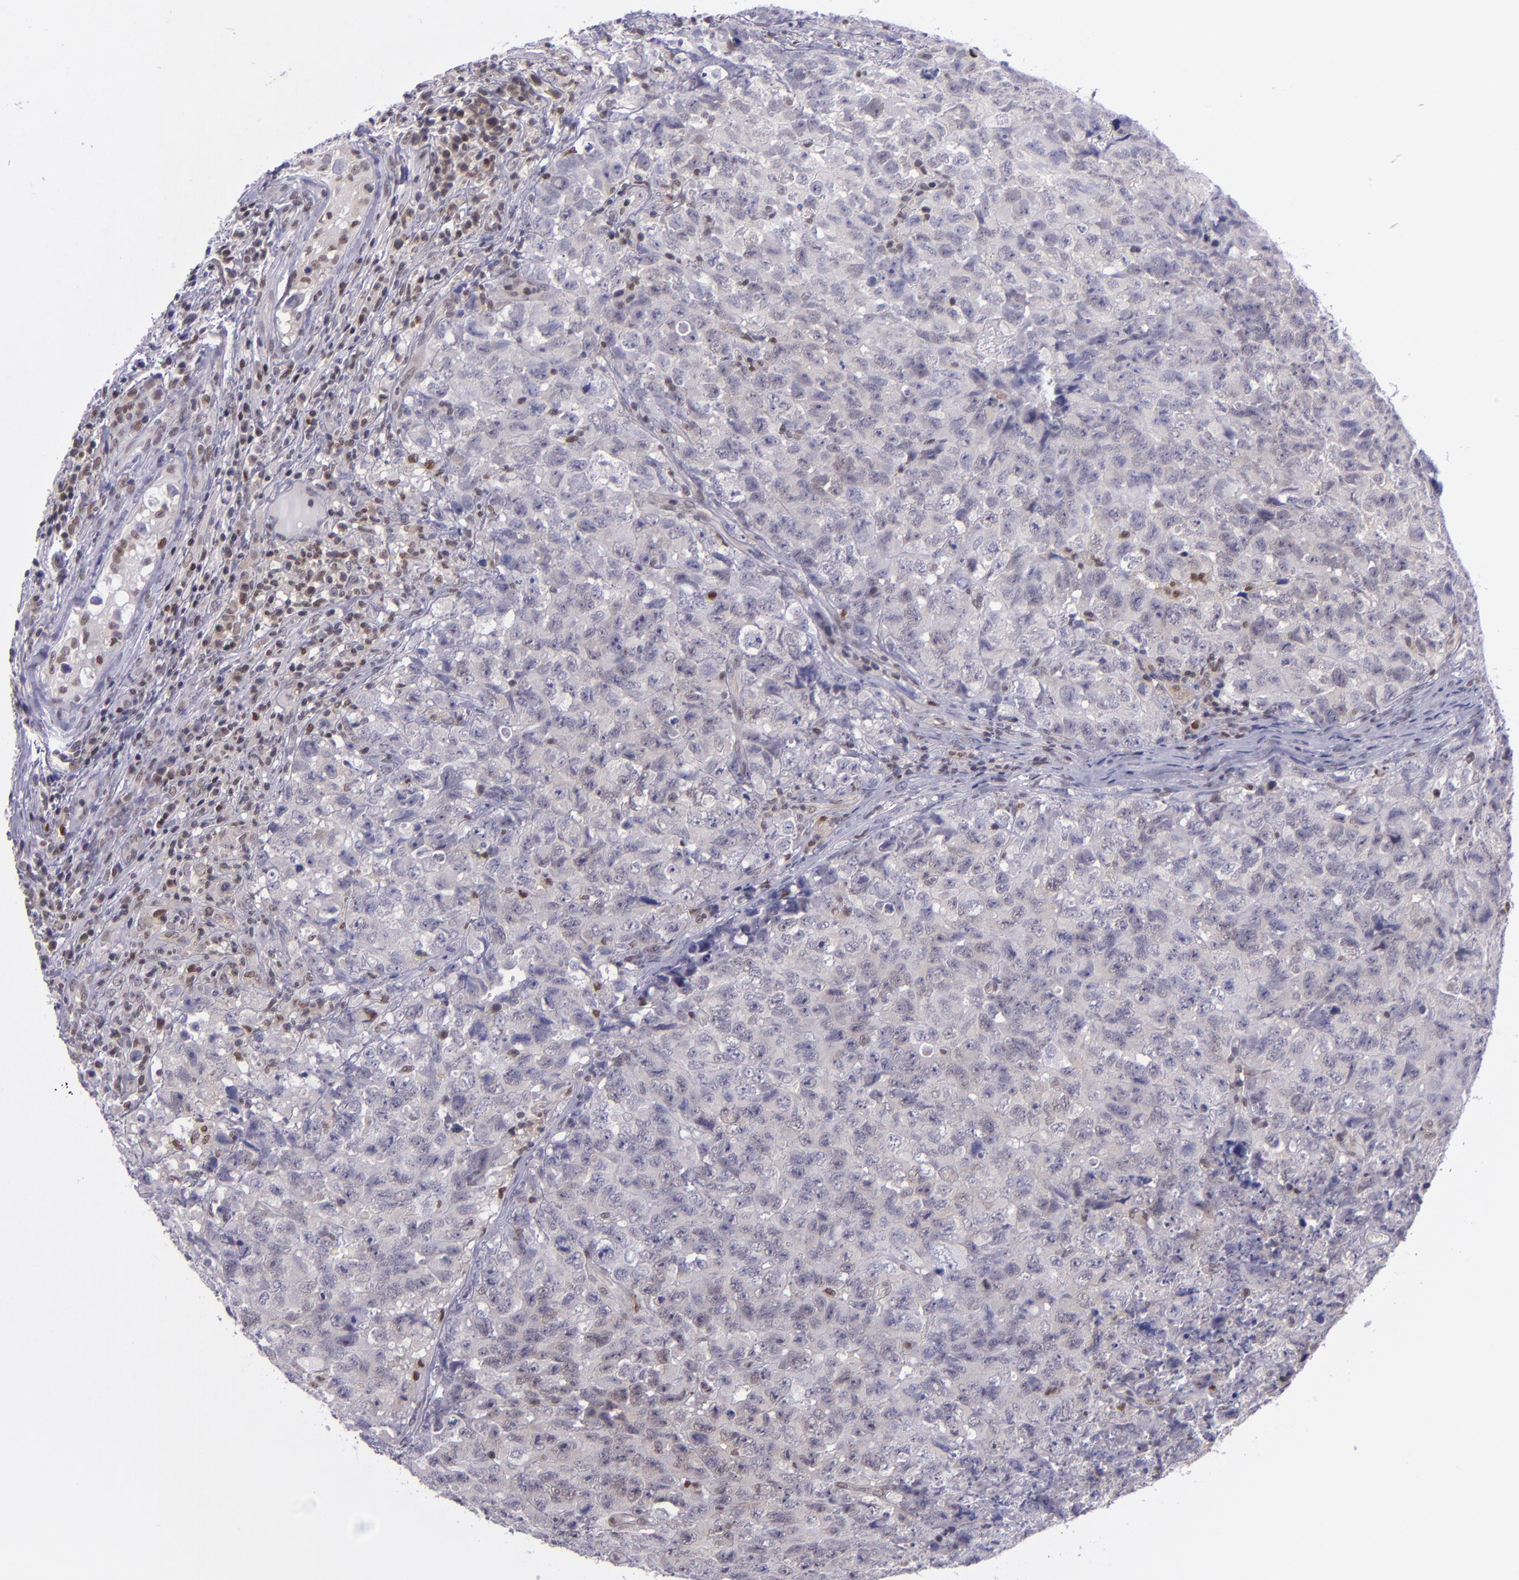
{"staining": {"intensity": "weak", "quantity": "25%-75%", "location": "cytoplasmic/membranous"}, "tissue": "testis cancer", "cell_type": "Tumor cells", "image_type": "cancer", "snomed": [{"axis": "morphology", "description": "Carcinoma, Embryonal, NOS"}, {"axis": "topography", "description": "Testis"}], "caption": "Testis embryonal carcinoma stained for a protein demonstrates weak cytoplasmic/membranous positivity in tumor cells.", "gene": "BAG1", "patient": {"sex": "male", "age": 31}}